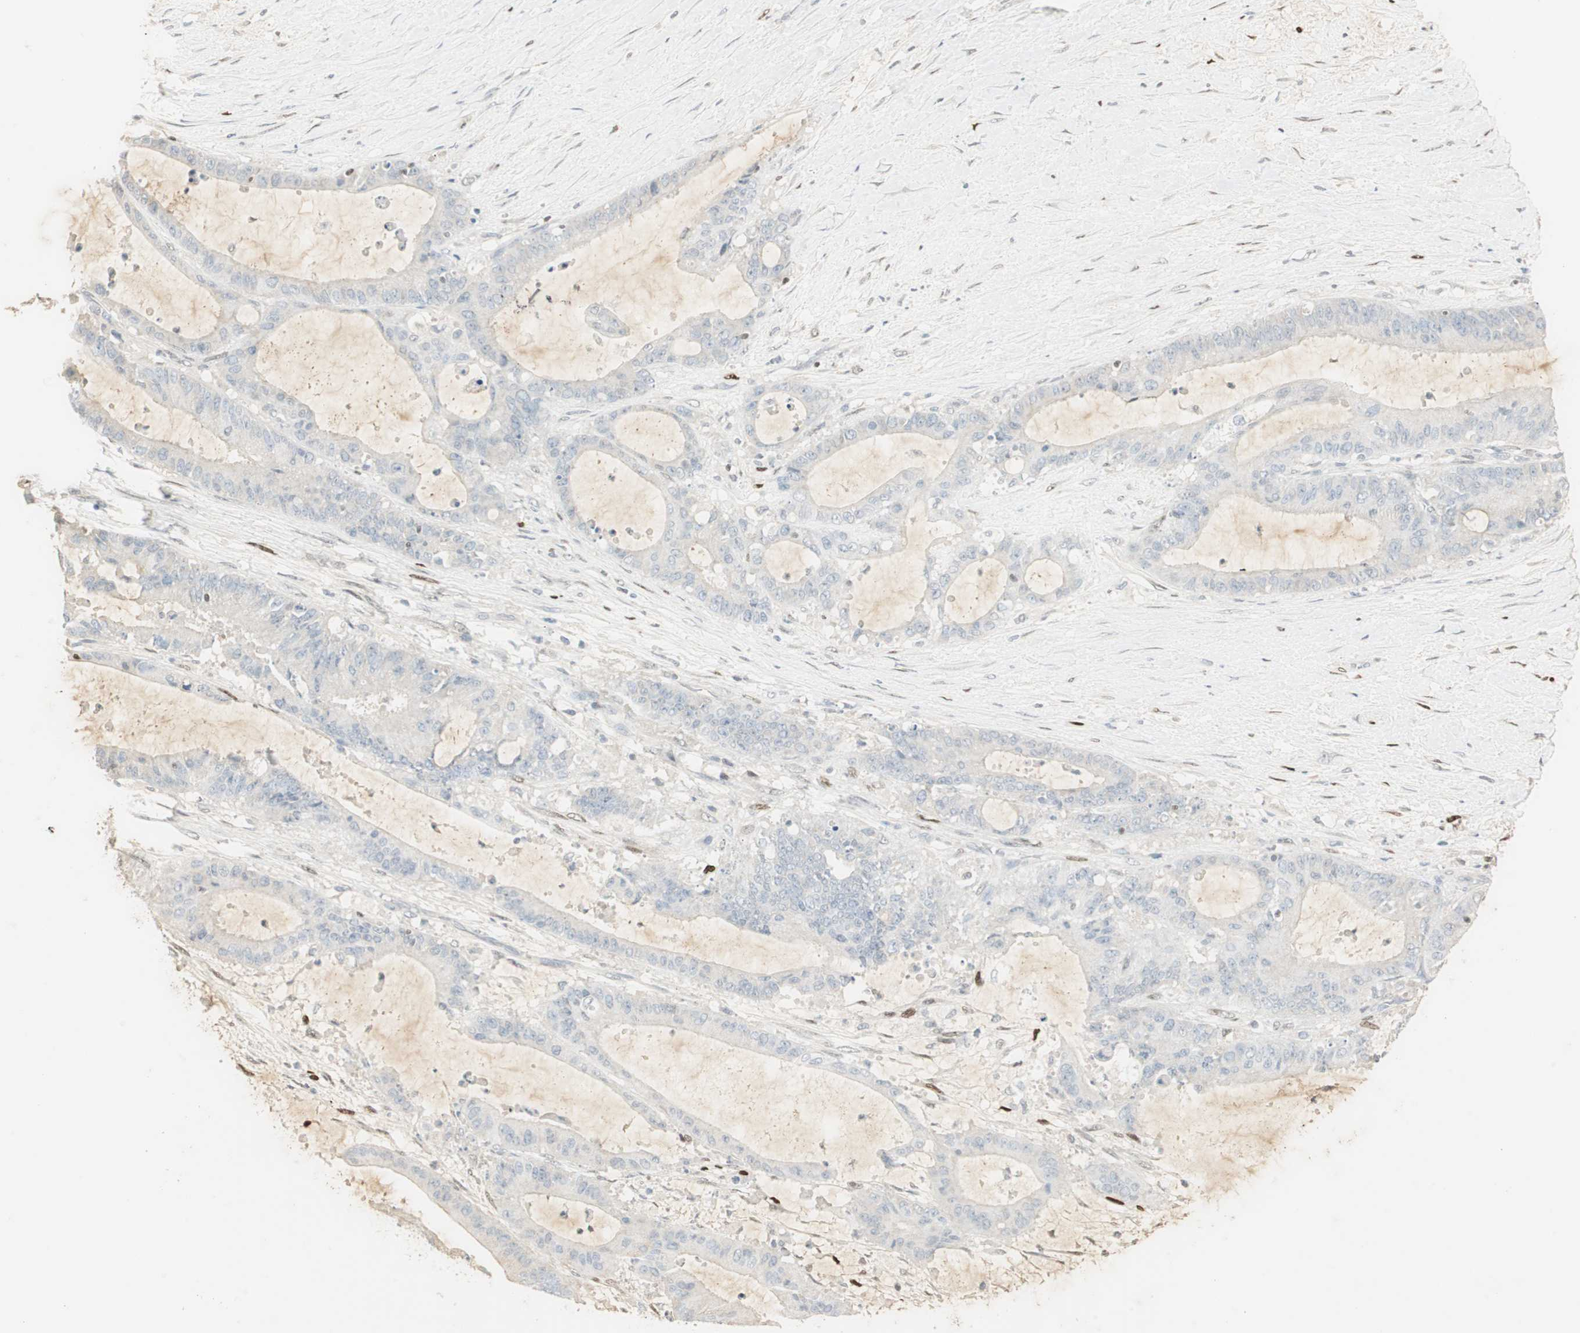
{"staining": {"intensity": "negative", "quantity": "none", "location": "none"}, "tissue": "liver cancer", "cell_type": "Tumor cells", "image_type": "cancer", "snomed": [{"axis": "morphology", "description": "Cholangiocarcinoma"}, {"axis": "topography", "description": "Liver"}], "caption": "A histopathology image of human liver cancer (cholangiocarcinoma) is negative for staining in tumor cells.", "gene": "RUNX2", "patient": {"sex": "female", "age": 73}}